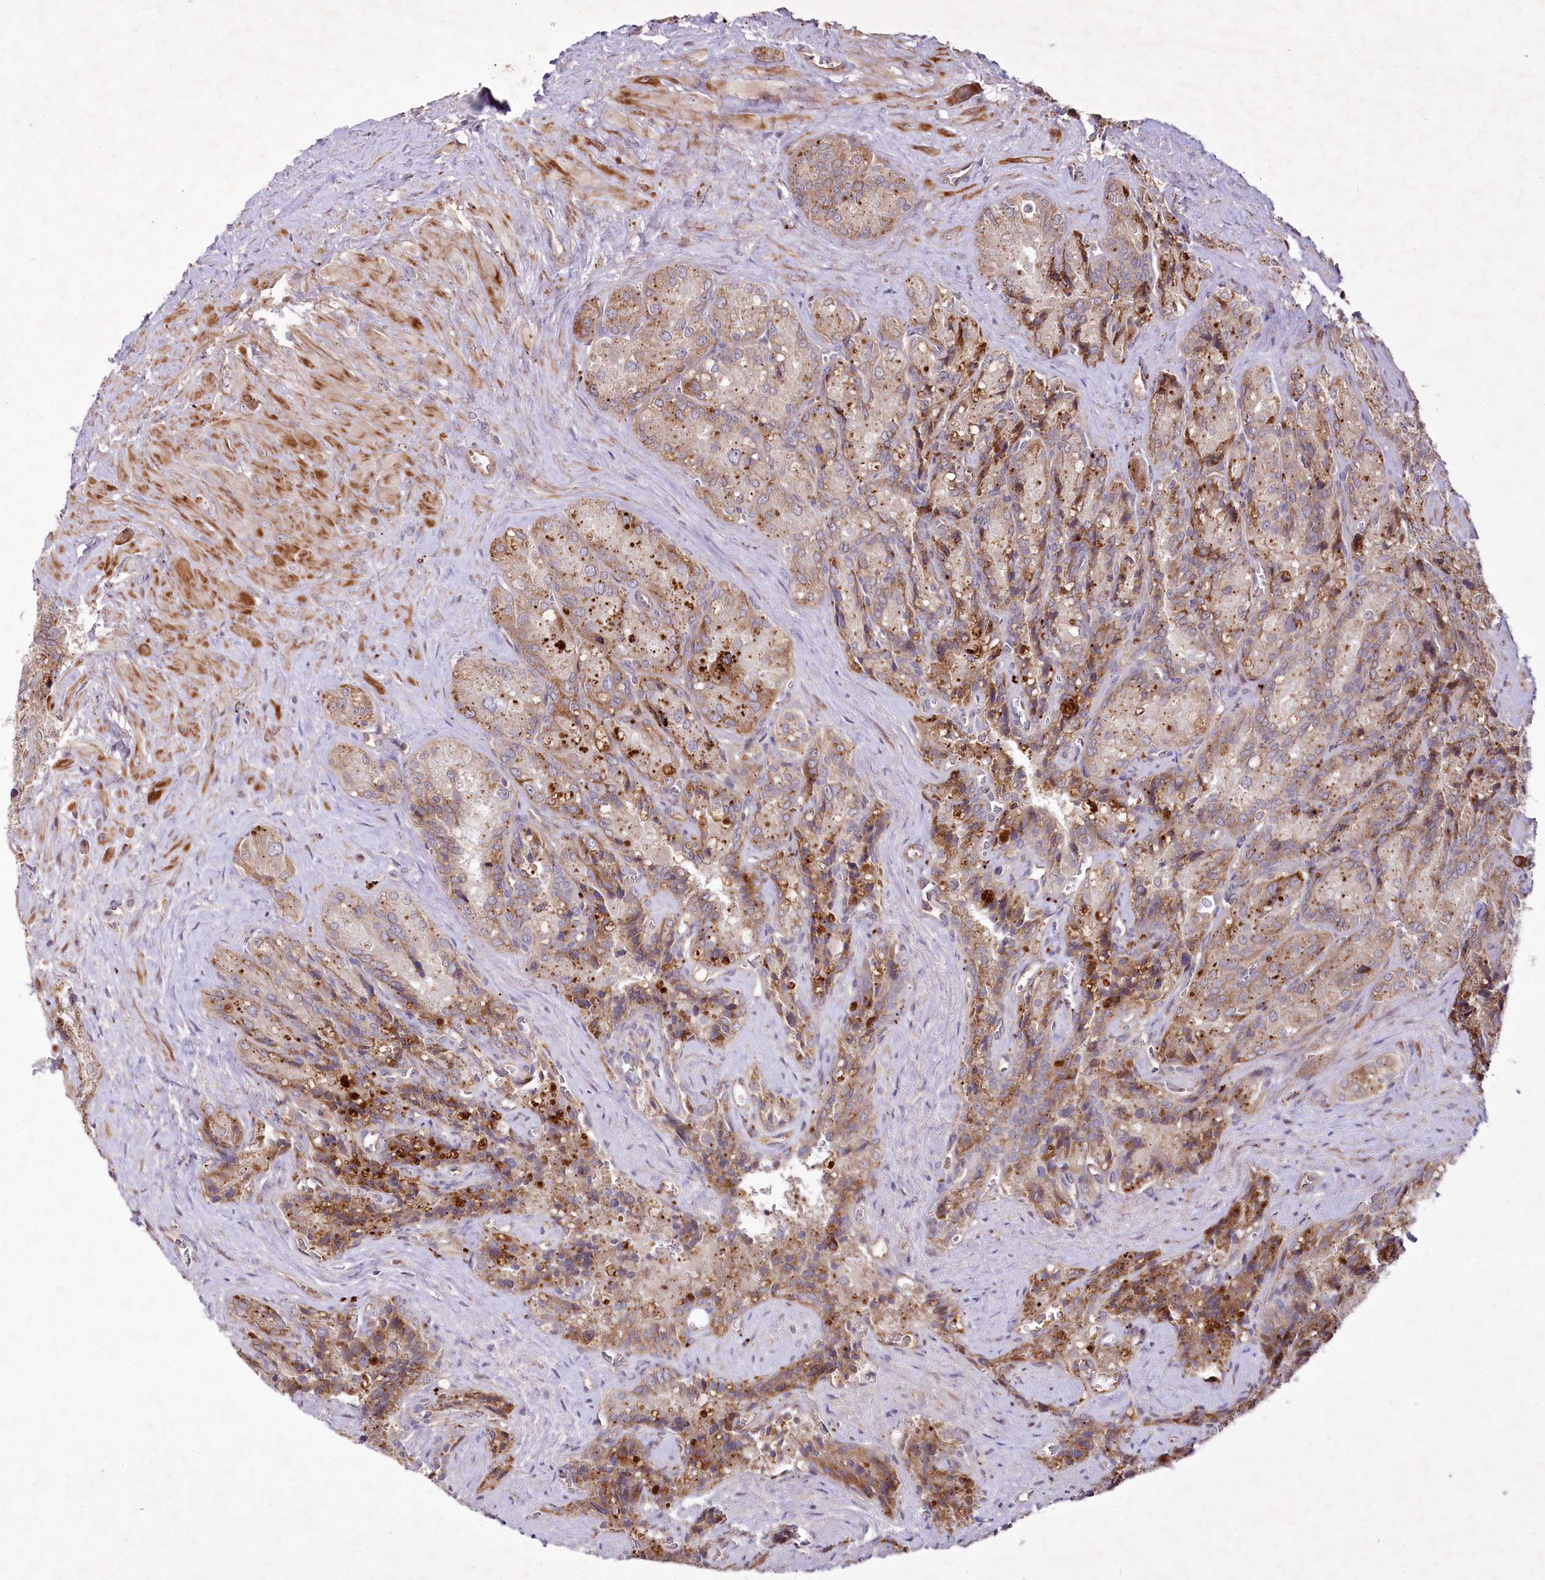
{"staining": {"intensity": "moderate", "quantity": ">75%", "location": "cytoplasmic/membranous"}, "tissue": "seminal vesicle", "cell_type": "Glandular cells", "image_type": "normal", "snomed": [{"axis": "morphology", "description": "Normal tissue, NOS"}, {"axis": "topography", "description": "Seminal veicle"}], "caption": "A brown stain labels moderate cytoplasmic/membranous expression of a protein in glandular cells of normal human seminal vesicle. The staining was performed using DAB (3,3'-diaminobenzidine) to visualize the protein expression in brown, while the nuclei were stained in blue with hematoxylin (Magnification: 20x).", "gene": "PSTK", "patient": {"sex": "male", "age": 62}}